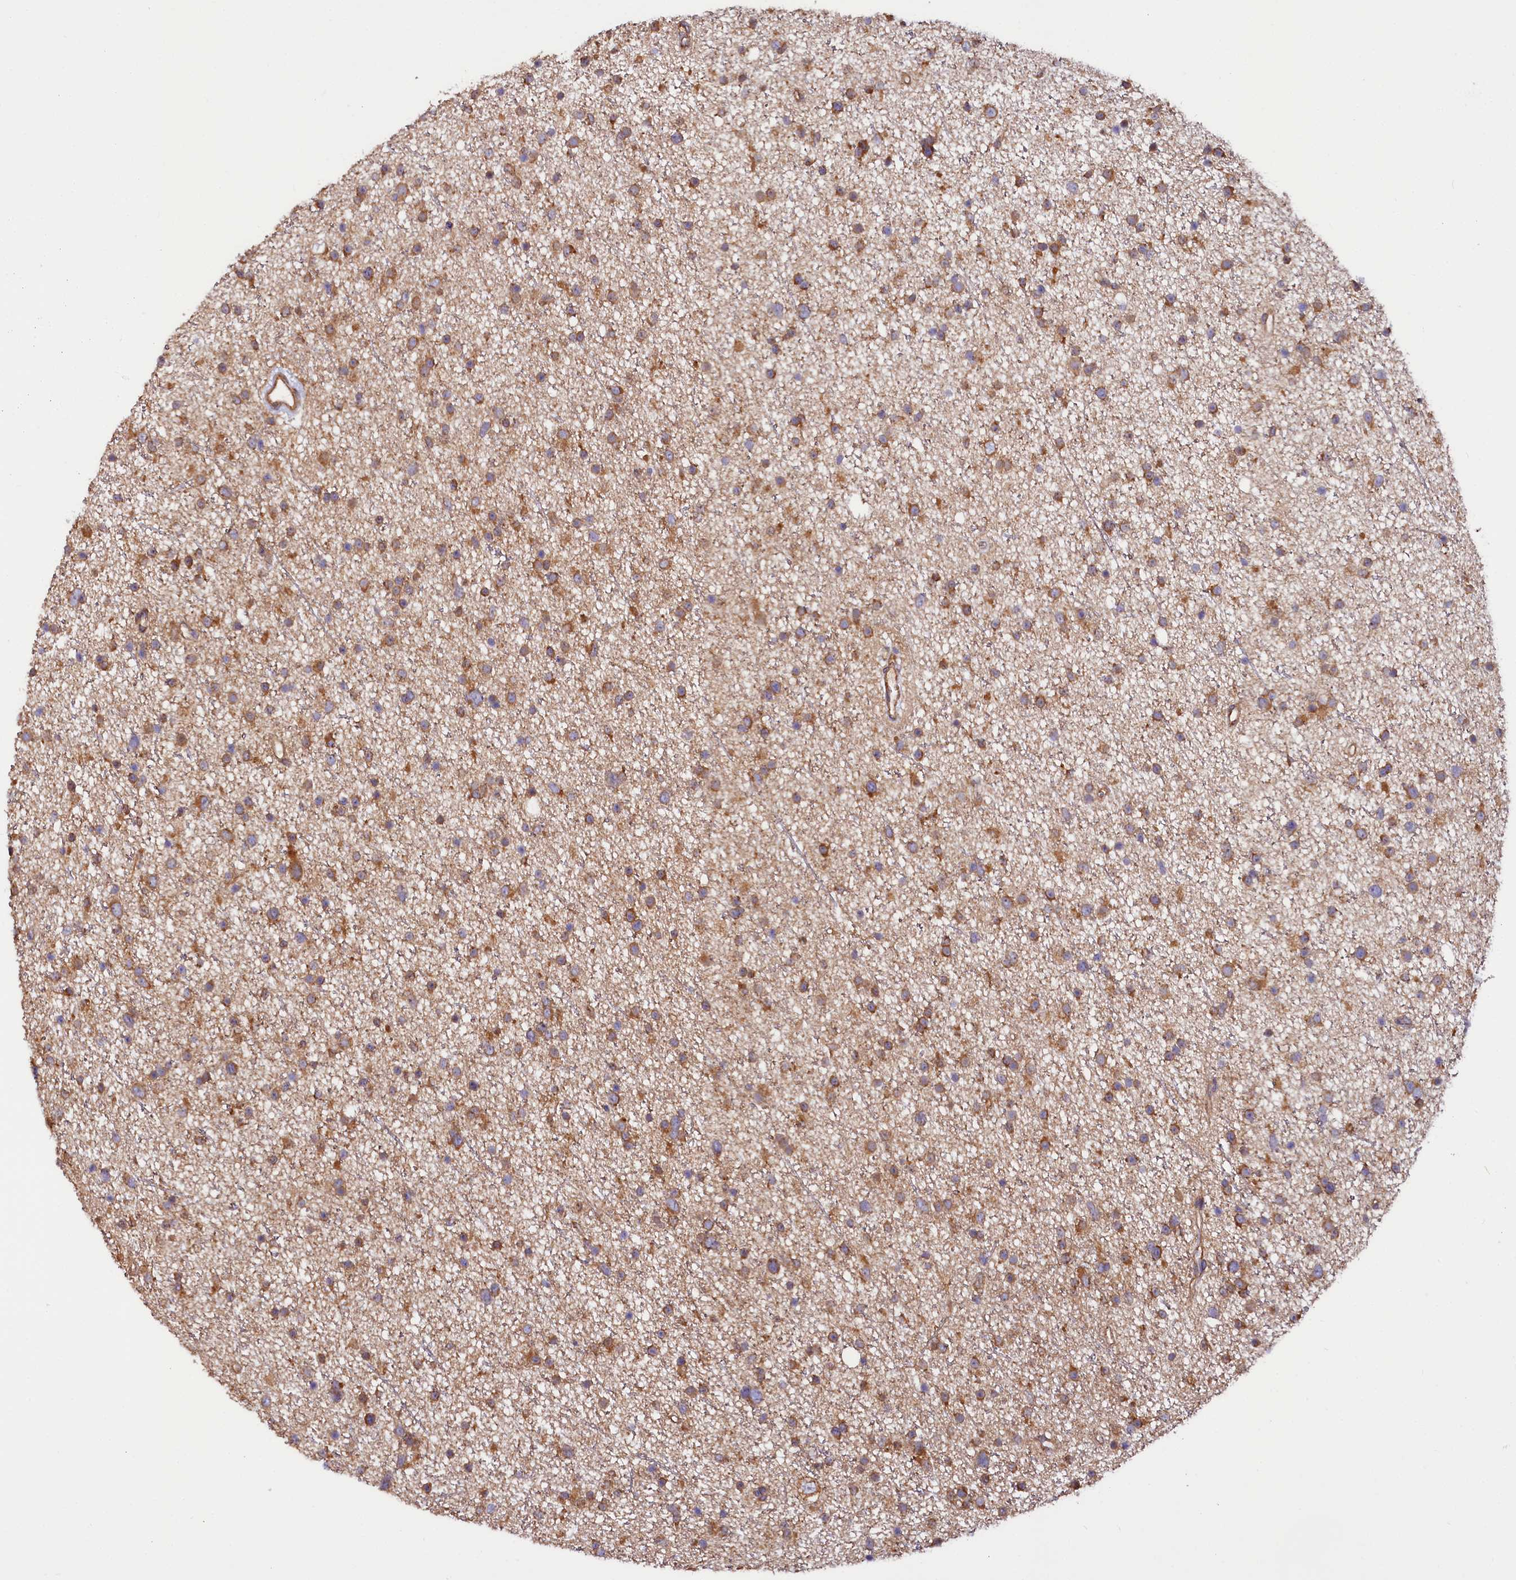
{"staining": {"intensity": "moderate", "quantity": ">75%", "location": "cytoplasmic/membranous"}, "tissue": "glioma", "cell_type": "Tumor cells", "image_type": "cancer", "snomed": [{"axis": "morphology", "description": "Glioma, malignant, Low grade"}, {"axis": "topography", "description": "Cerebral cortex"}], "caption": "IHC staining of malignant glioma (low-grade), which demonstrates medium levels of moderate cytoplasmic/membranous expression in about >75% of tumor cells indicating moderate cytoplasmic/membranous protein expression. The staining was performed using DAB (3,3'-diaminobenzidine) (brown) for protein detection and nuclei were counterstained in hematoxylin (blue).", "gene": "PDZRN3", "patient": {"sex": "female", "age": 39}}